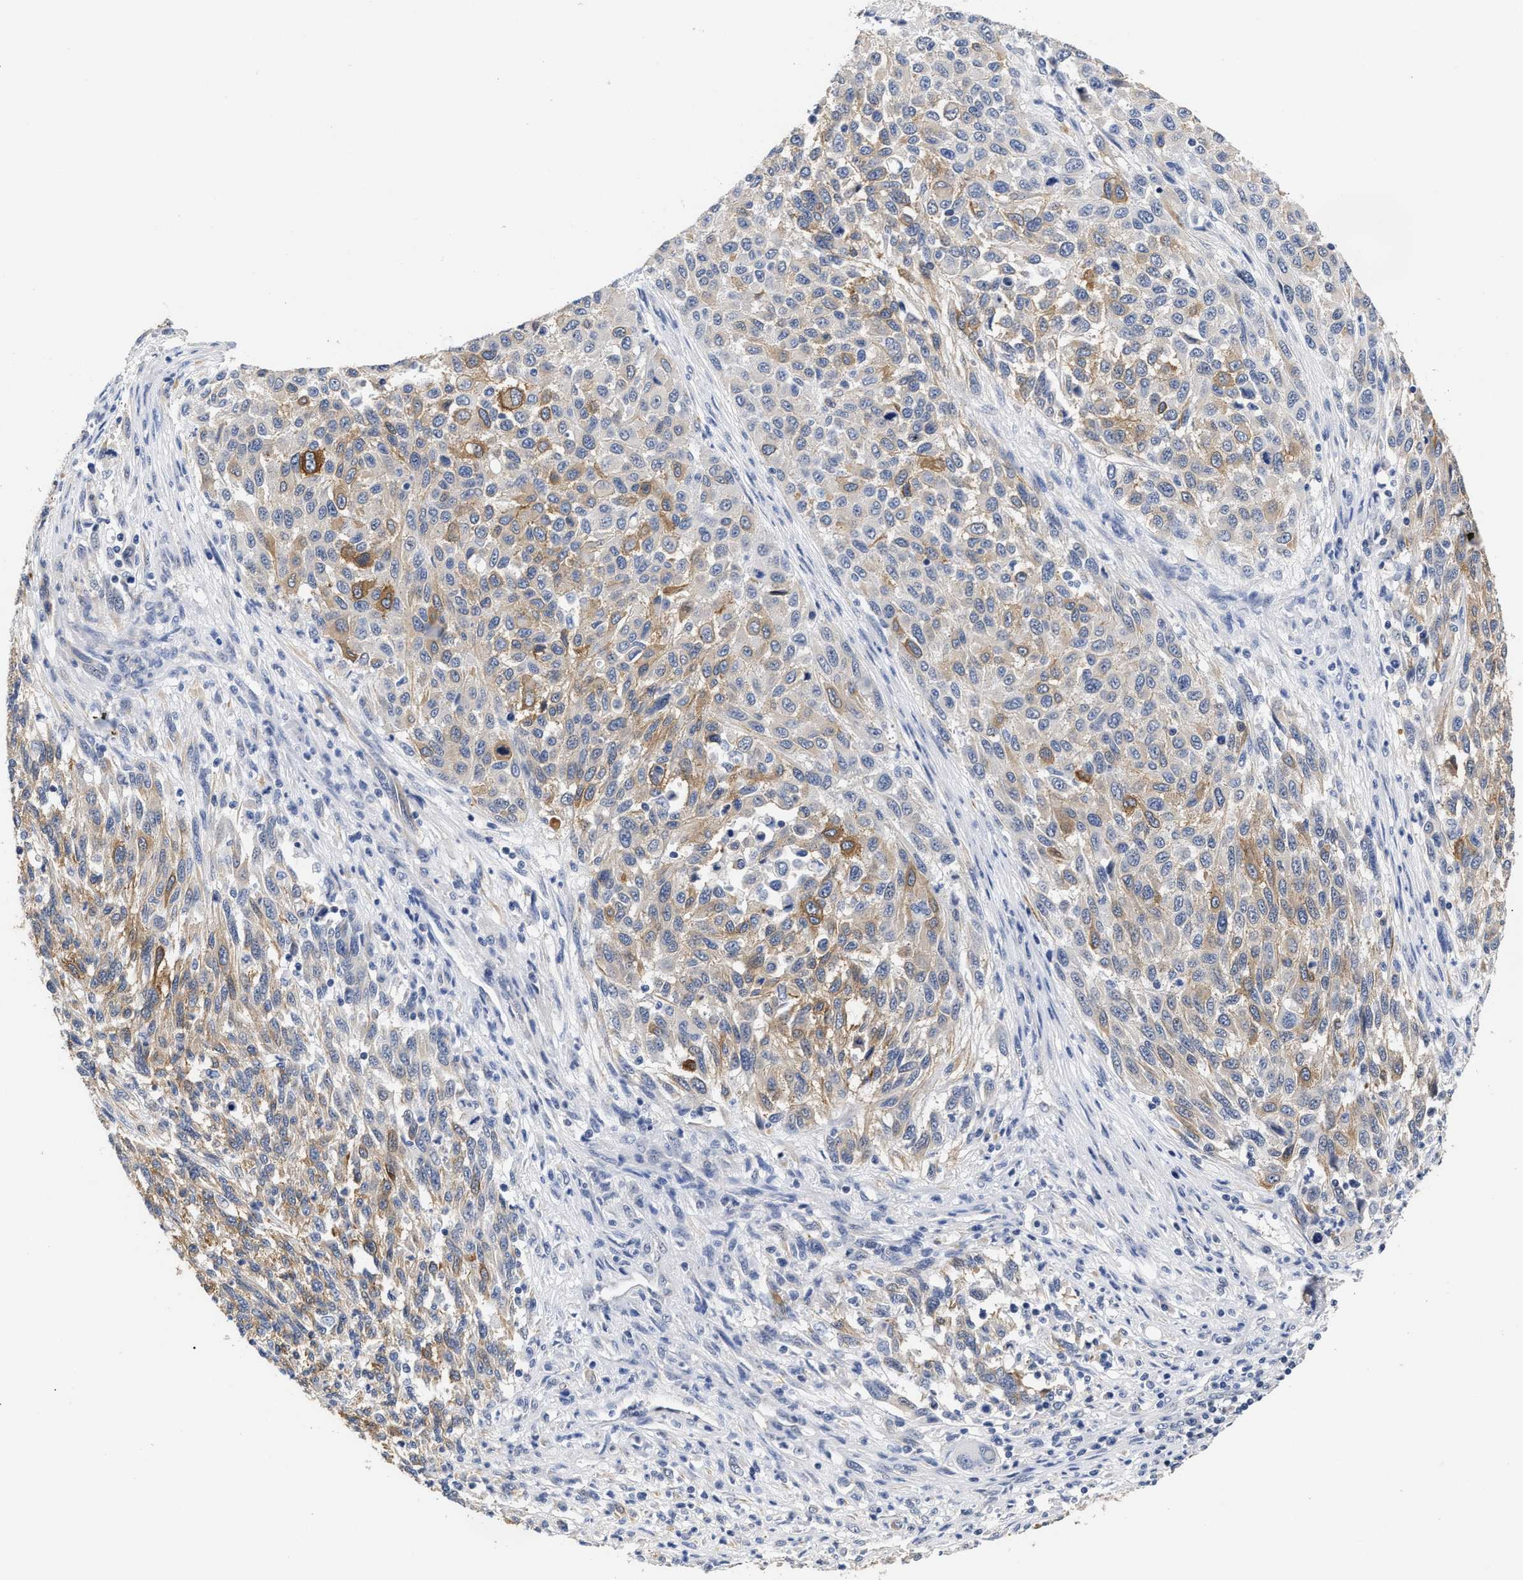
{"staining": {"intensity": "moderate", "quantity": "25%-75%", "location": "cytoplasmic/membranous"}, "tissue": "melanoma", "cell_type": "Tumor cells", "image_type": "cancer", "snomed": [{"axis": "morphology", "description": "Malignant melanoma, Metastatic site"}, {"axis": "topography", "description": "Lymph node"}], "caption": "A brown stain labels moderate cytoplasmic/membranous expression of a protein in human melanoma tumor cells.", "gene": "AHNAK2", "patient": {"sex": "male", "age": 61}}